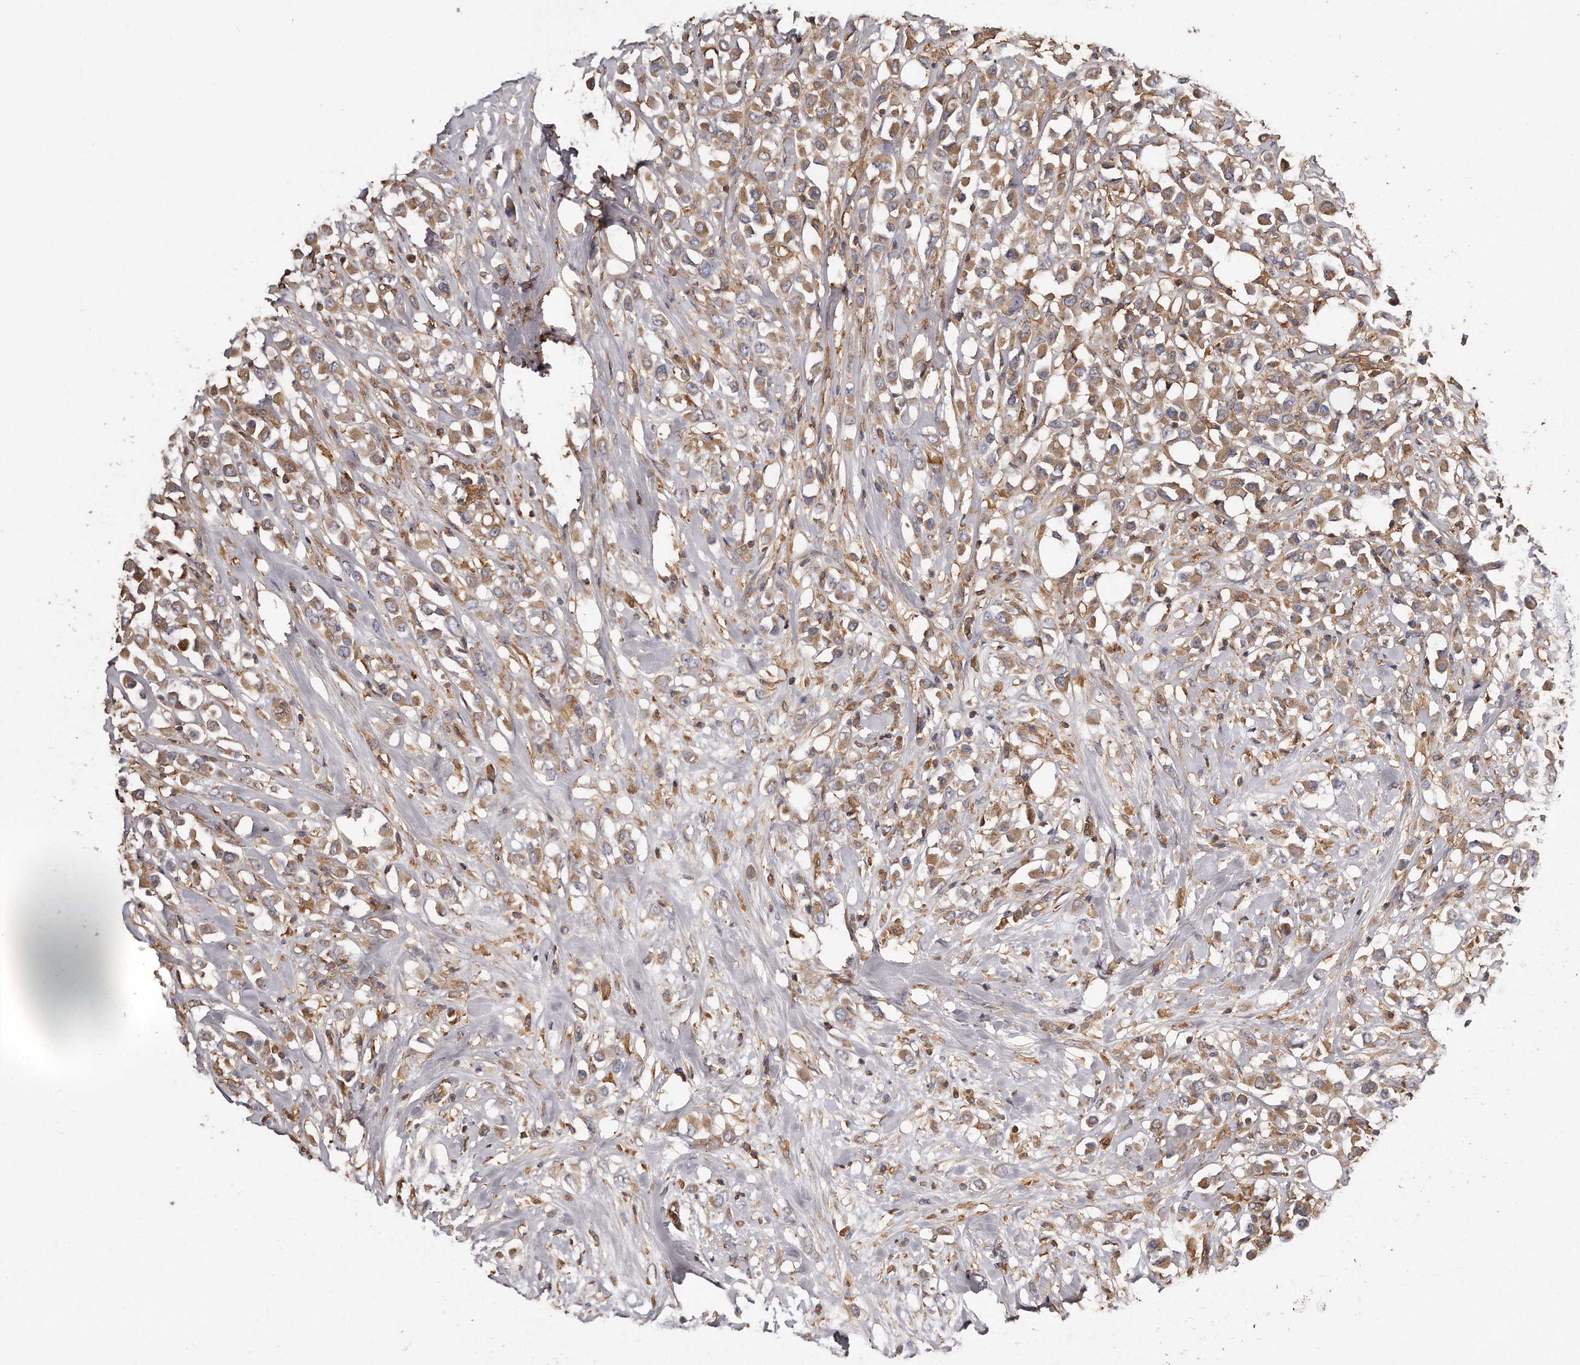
{"staining": {"intensity": "moderate", "quantity": ">75%", "location": "cytoplasmic/membranous"}, "tissue": "breast cancer", "cell_type": "Tumor cells", "image_type": "cancer", "snomed": [{"axis": "morphology", "description": "Duct carcinoma"}, {"axis": "topography", "description": "Breast"}], "caption": "DAB immunohistochemical staining of intraductal carcinoma (breast) reveals moderate cytoplasmic/membranous protein staining in approximately >75% of tumor cells.", "gene": "CAP1", "patient": {"sex": "female", "age": 61}}